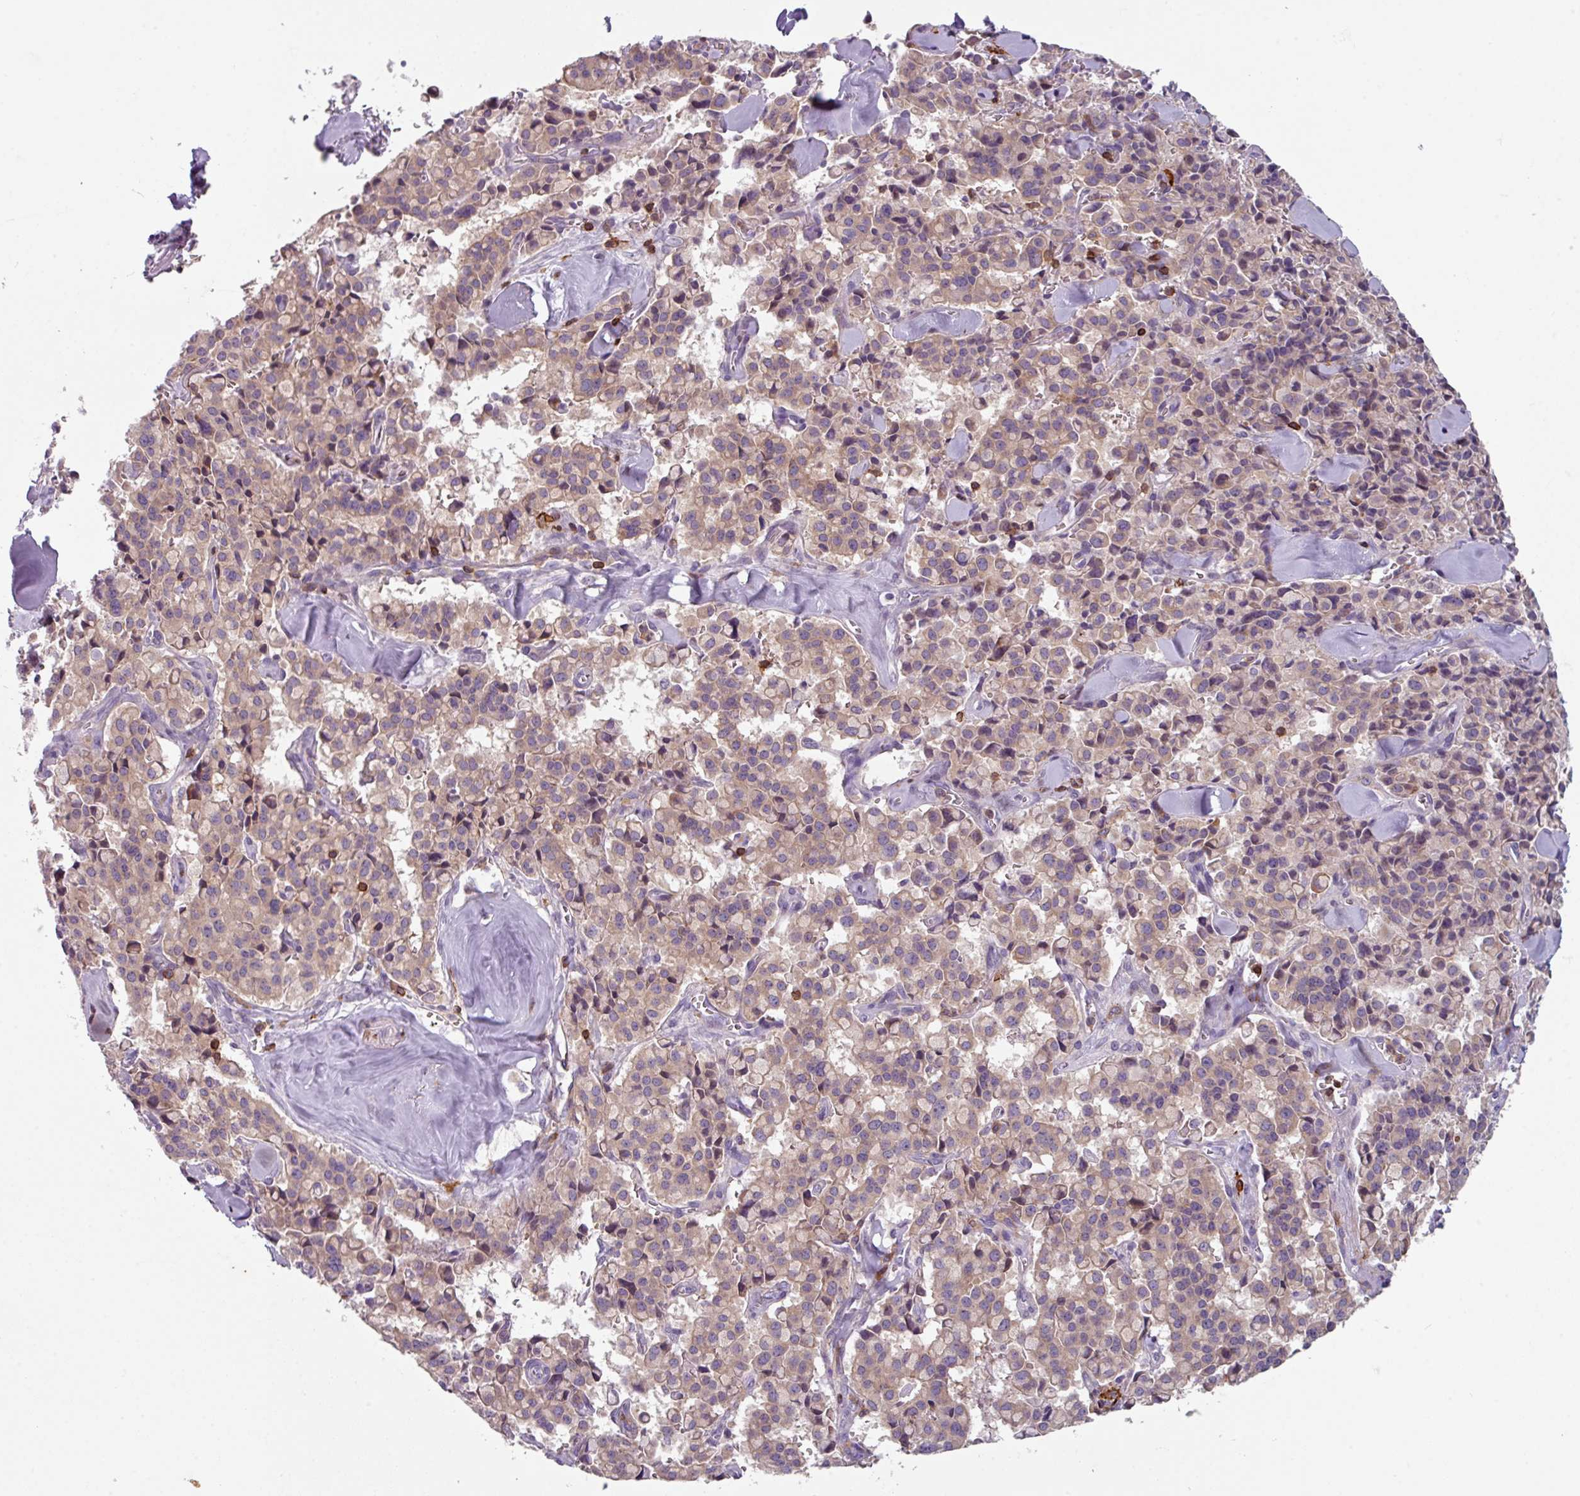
{"staining": {"intensity": "weak", "quantity": "25%-75%", "location": "cytoplasmic/membranous"}, "tissue": "pancreatic cancer", "cell_type": "Tumor cells", "image_type": "cancer", "snomed": [{"axis": "morphology", "description": "Adenocarcinoma, NOS"}, {"axis": "topography", "description": "Pancreas"}], "caption": "Adenocarcinoma (pancreatic) stained with a brown dye exhibits weak cytoplasmic/membranous positive positivity in approximately 25%-75% of tumor cells.", "gene": "NEDD9", "patient": {"sex": "male", "age": 65}}